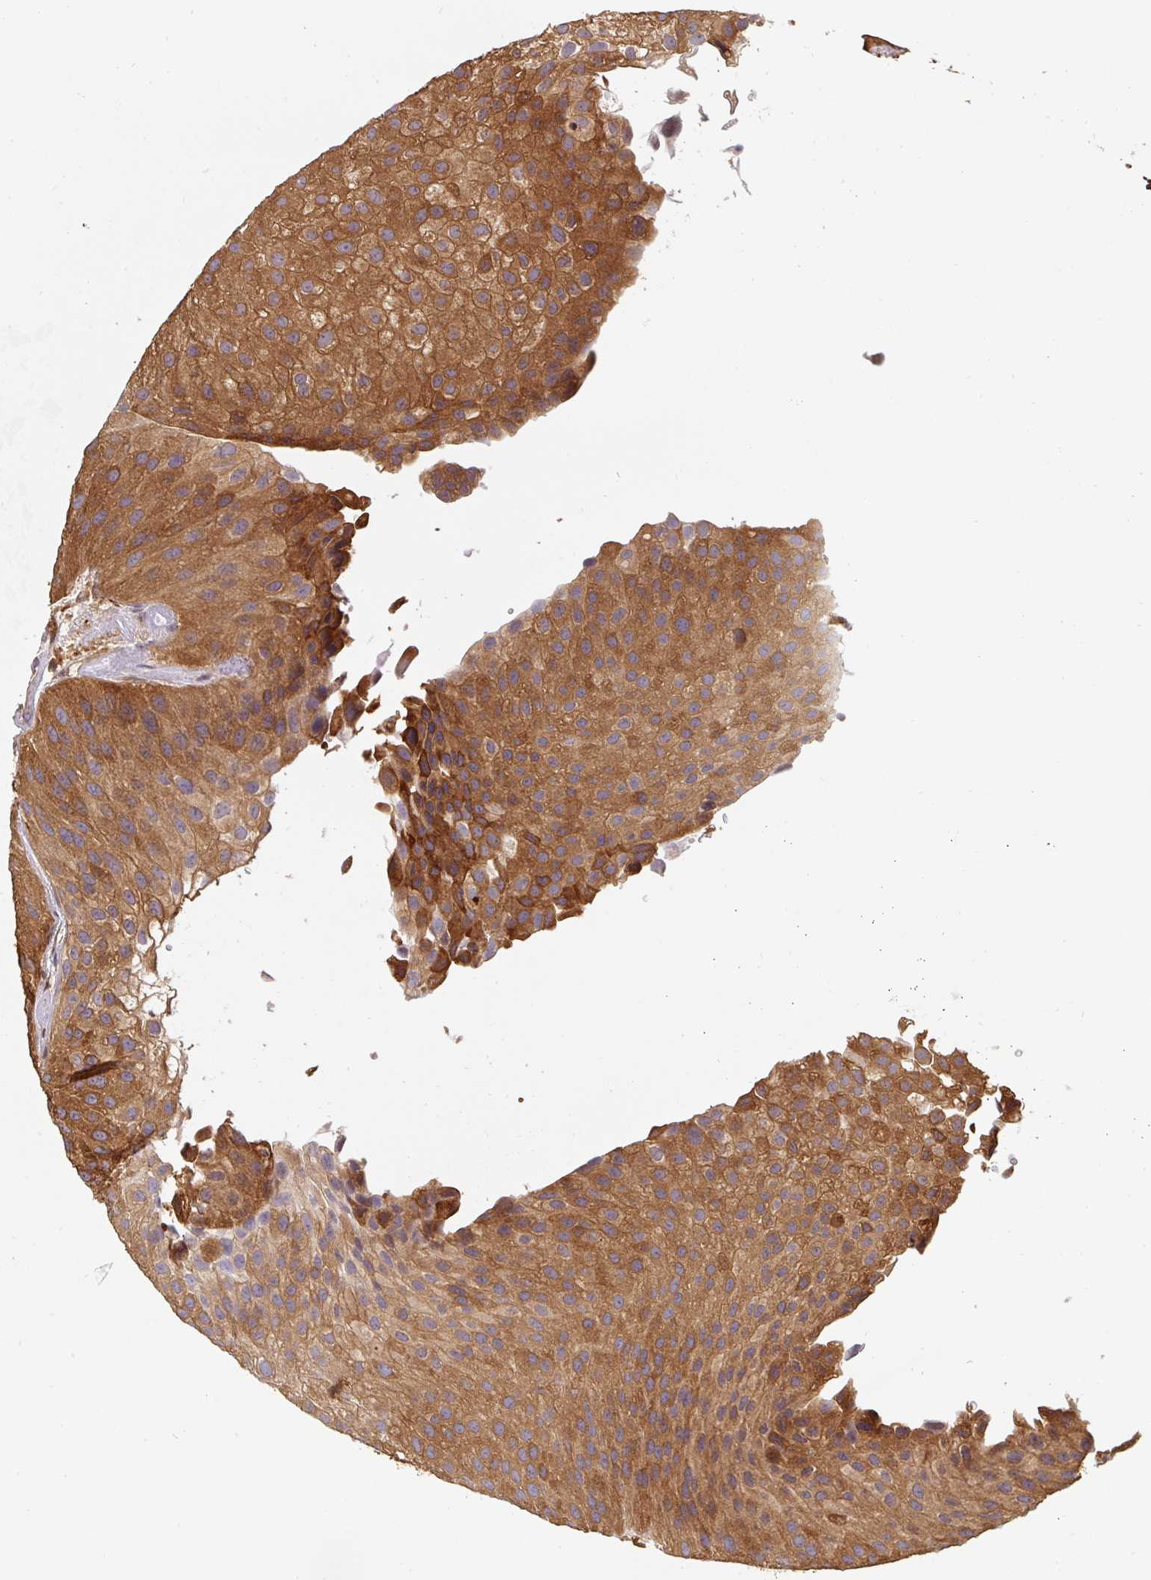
{"staining": {"intensity": "moderate", "quantity": ">75%", "location": "cytoplasmic/membranous,nuclear"}, "tissue": "urothelial cancer", "cell_type": "Tumor cells", "image_type": "cancer", "snomed": [{"axis": "morphology", "description": "Urothelial carcinoma, NOS"}, {"axis": "topography", "description": "Urinary bladder"}], "caption": "A photomicrograph showing moderate cytoplasmic/membranous and nuclear positivity in about >75% of tumor cells in urothelial cancer, as visualized by brown immunohistochemical staining.", "gene": "ST13", "patient": {"sex": "male", "age": 87}}